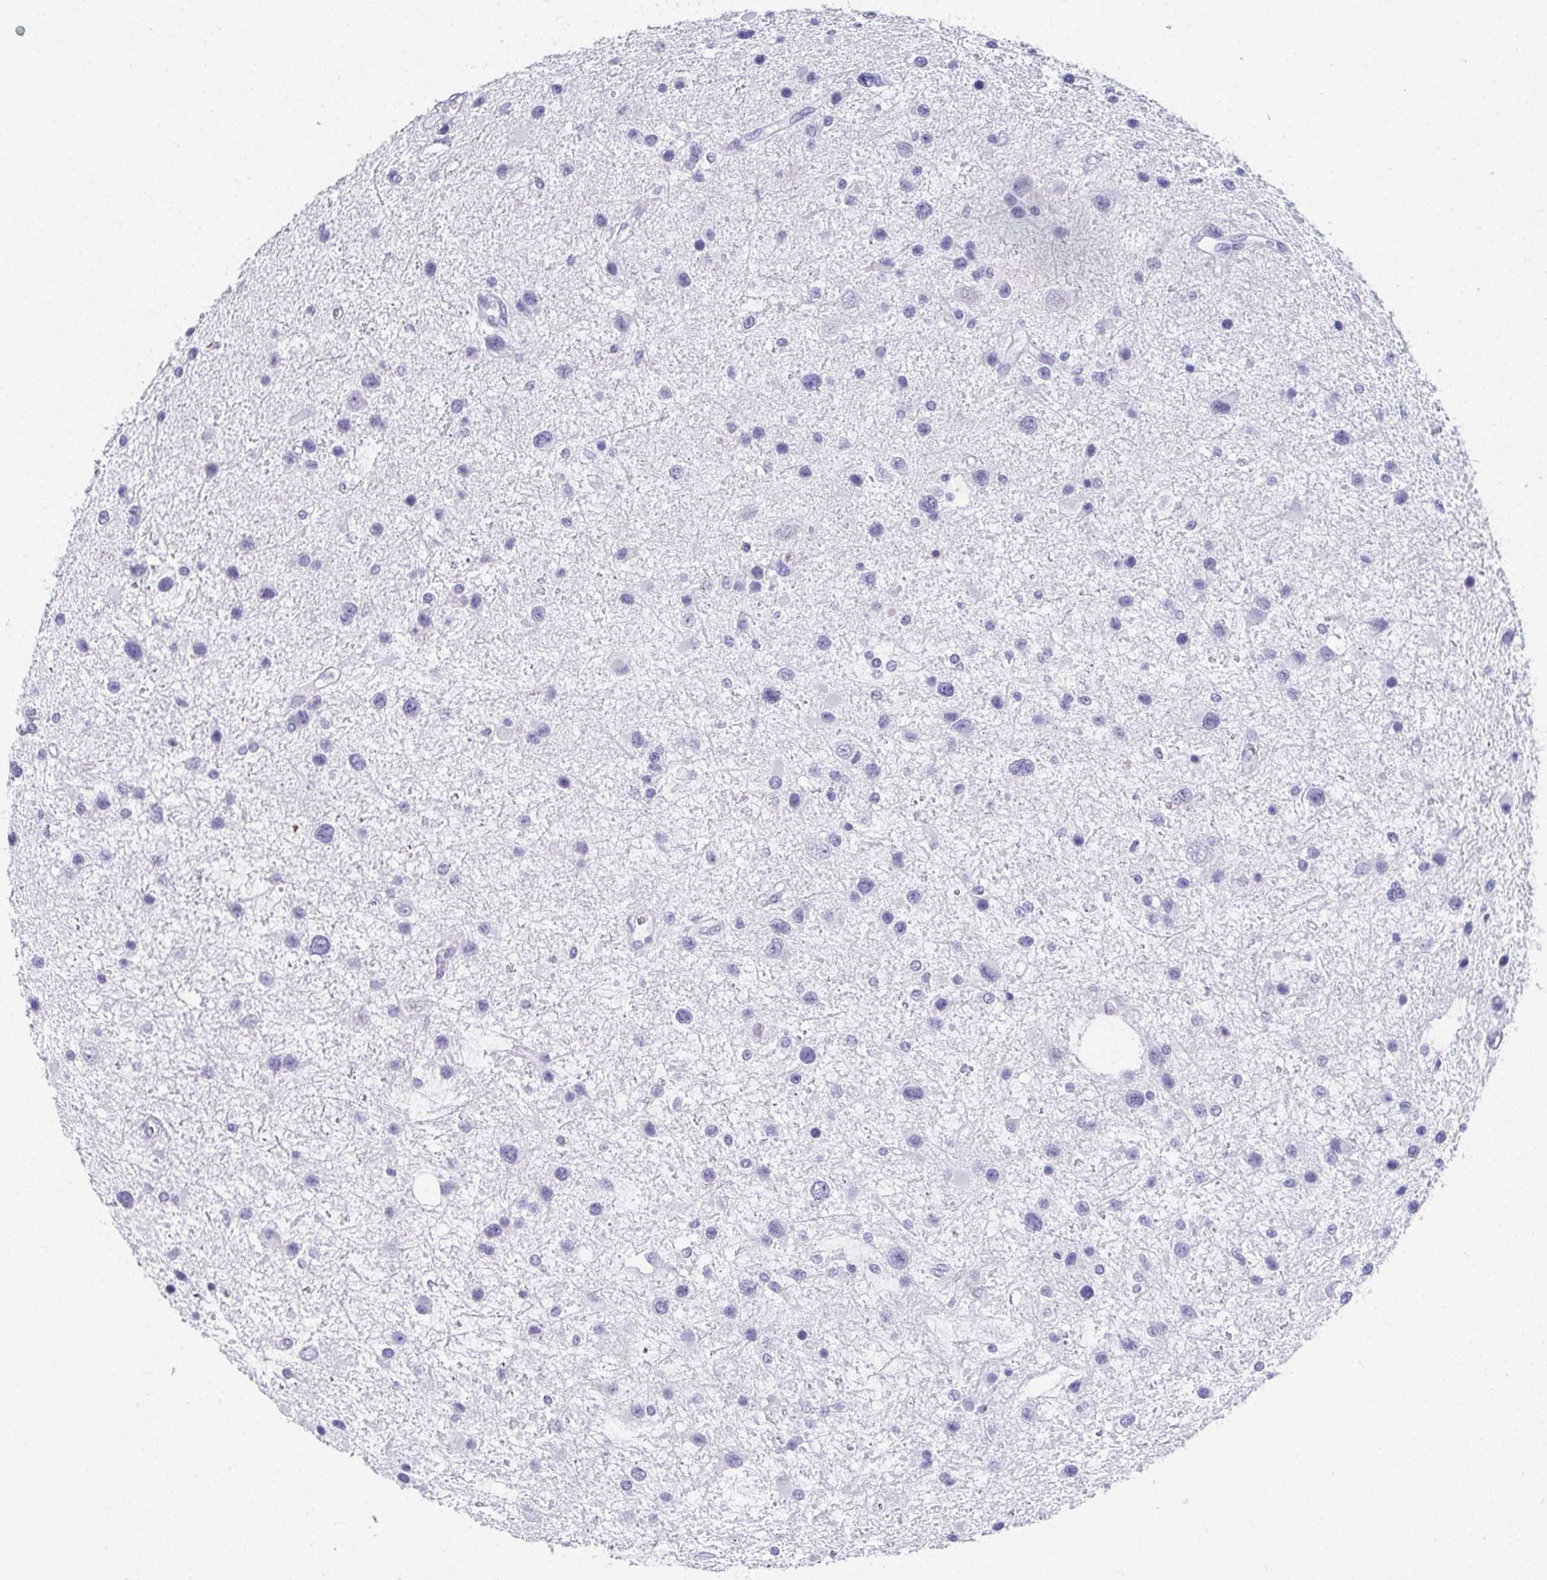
{"staining": {"intensity": "negative", "quantity": "none", "location": "none"}, "tissue": "glioma", "cell_type": "Tumor cells", "image_type": "cancer", "snomed": [{"axis": "morphology", "description": "Glioma, malignant, Low grade"}, {"axis": "topography", "description": "Brain"}], "caption": "Immunohistochemical staining of human glioma demonstrates no significant staining in tumor cells.", "gene": "GHRL", "patient": {"sex": "female", "age": 32}}